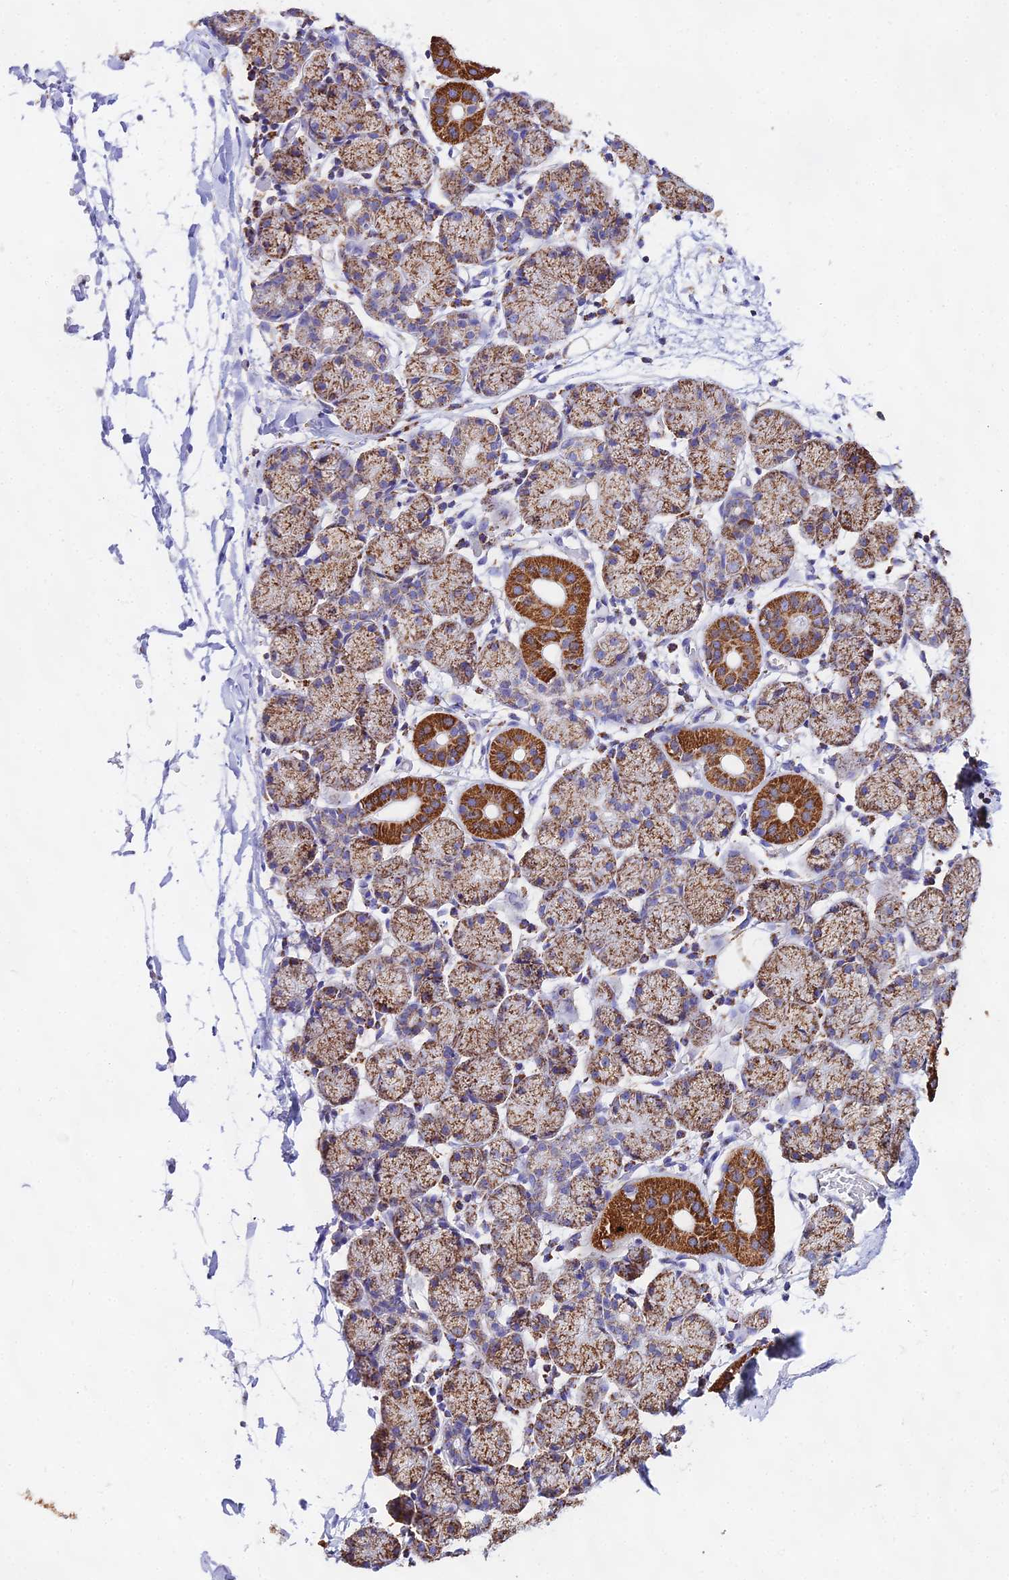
{"staining": {"intensity": "strong", "quantity": "25%-75%", "location": "cytoplasmic/membranous"}, "tissue": "salivary gland", "cell_type": "Glandular cells", "image_type": "normal", "snomed": [{"axis": "morphology", "description": "Normal tissue, NOS"}, {"axis": "topography", "description": "Salivary gland"}], "caption": "Normal salivary gland was stained to show a protein in brown. There is high levels of strong cytoplasmic/membranous positivity in about 25%-75% of glandular cells.", "gene": "ATP5PD", "patient": {"sex": "female", "age": 24}}